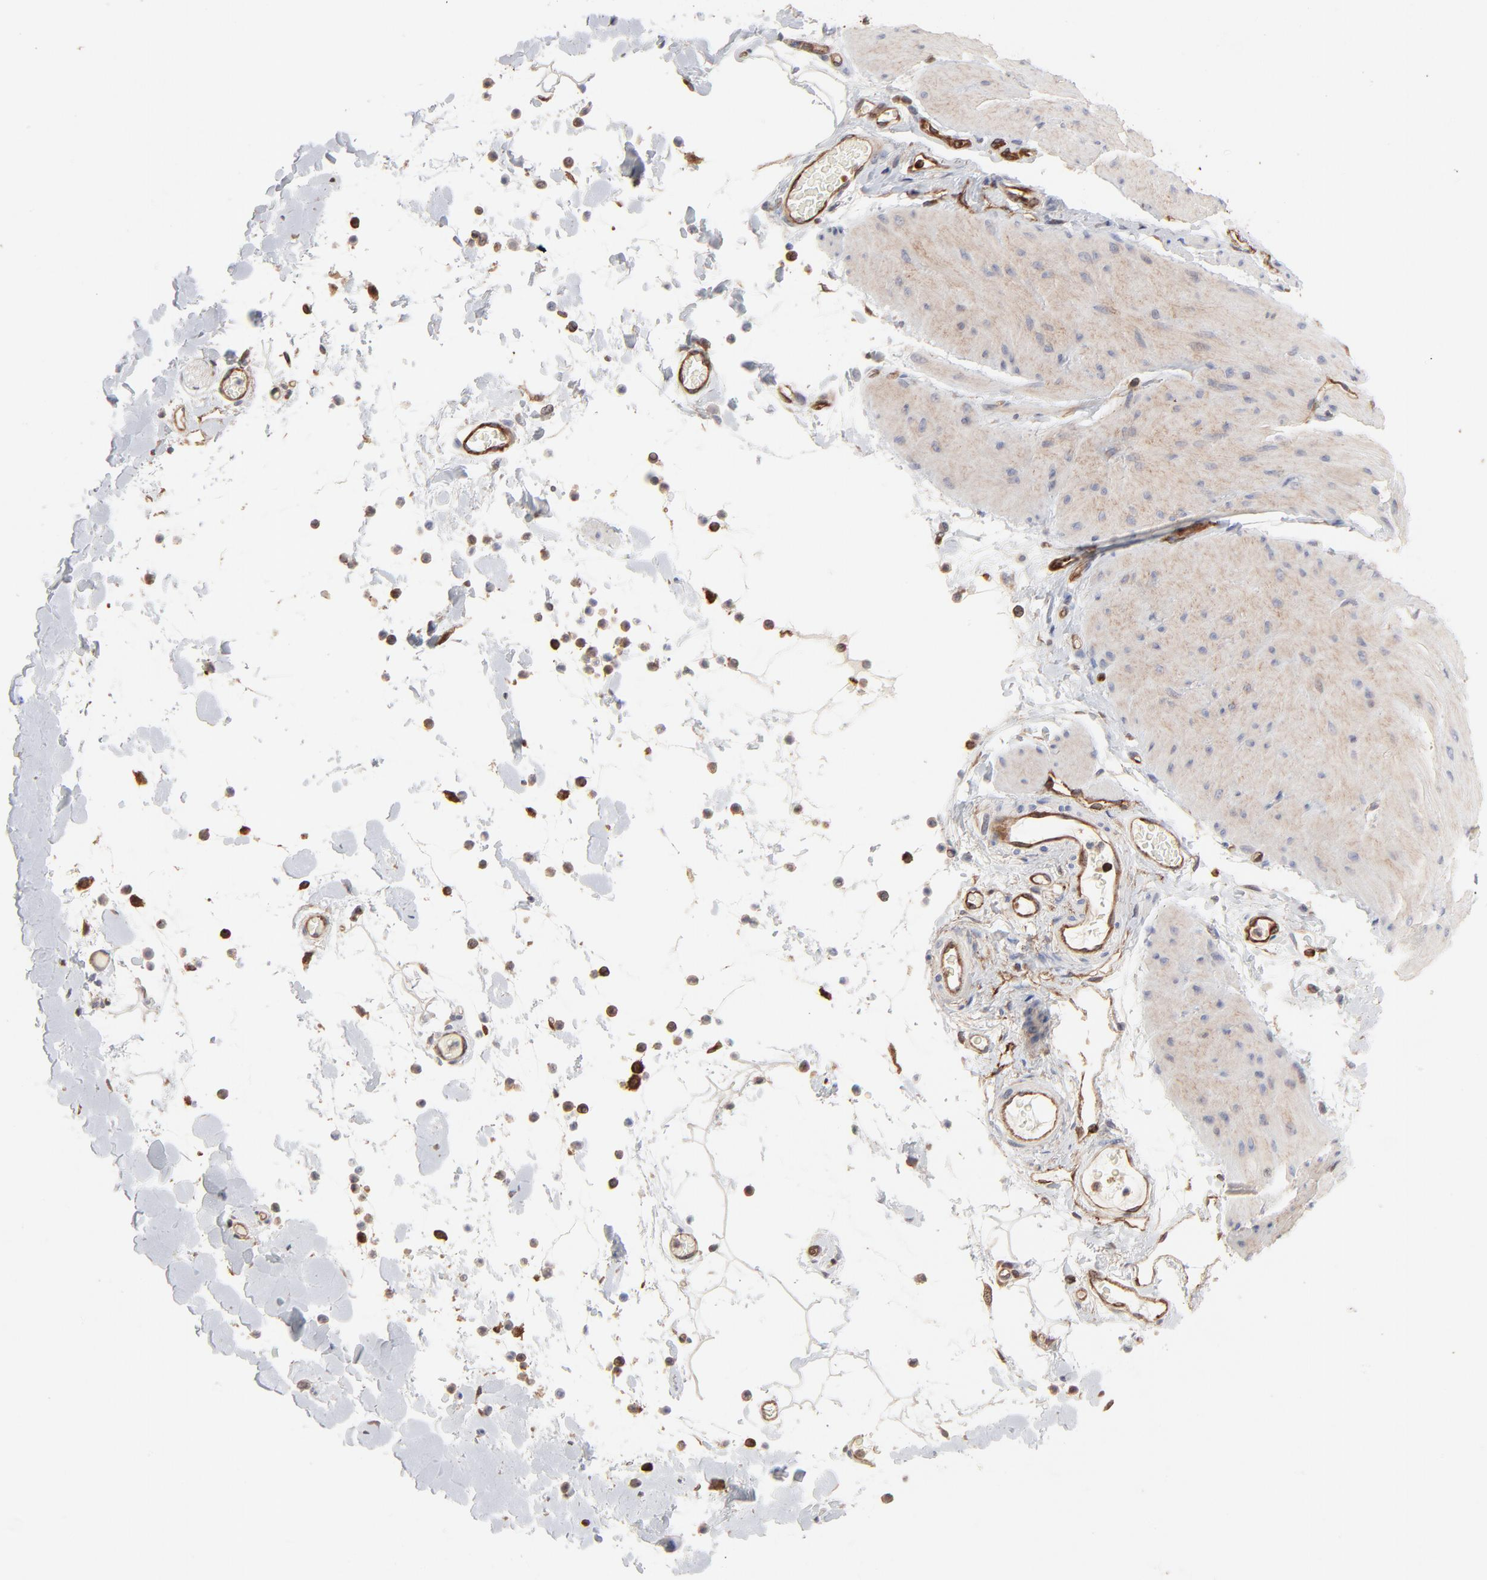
{"staining": {"intensity": "weak", "quantity": ">75%", "location": "cytoplasmic/membranous"}, "tissue": "smooth muscle", "cell_type": "Smooth muscle cells", "image_type": "normal", "snomed": [{"axis": "morphology", "description": "Normal tissue, NOS"}, {"axis": "topography", "description": "Smooth muscle"}, {"axis": "topography", "description": "Colon"}], "caption": "A low amount of weak cytoplasmic/membranous expression is identified in approximately >75% of smooth muscle cells in unremarkable smooth muscle.", "gene": "PXN", "patient": {"sex": "male", "age": 67}}